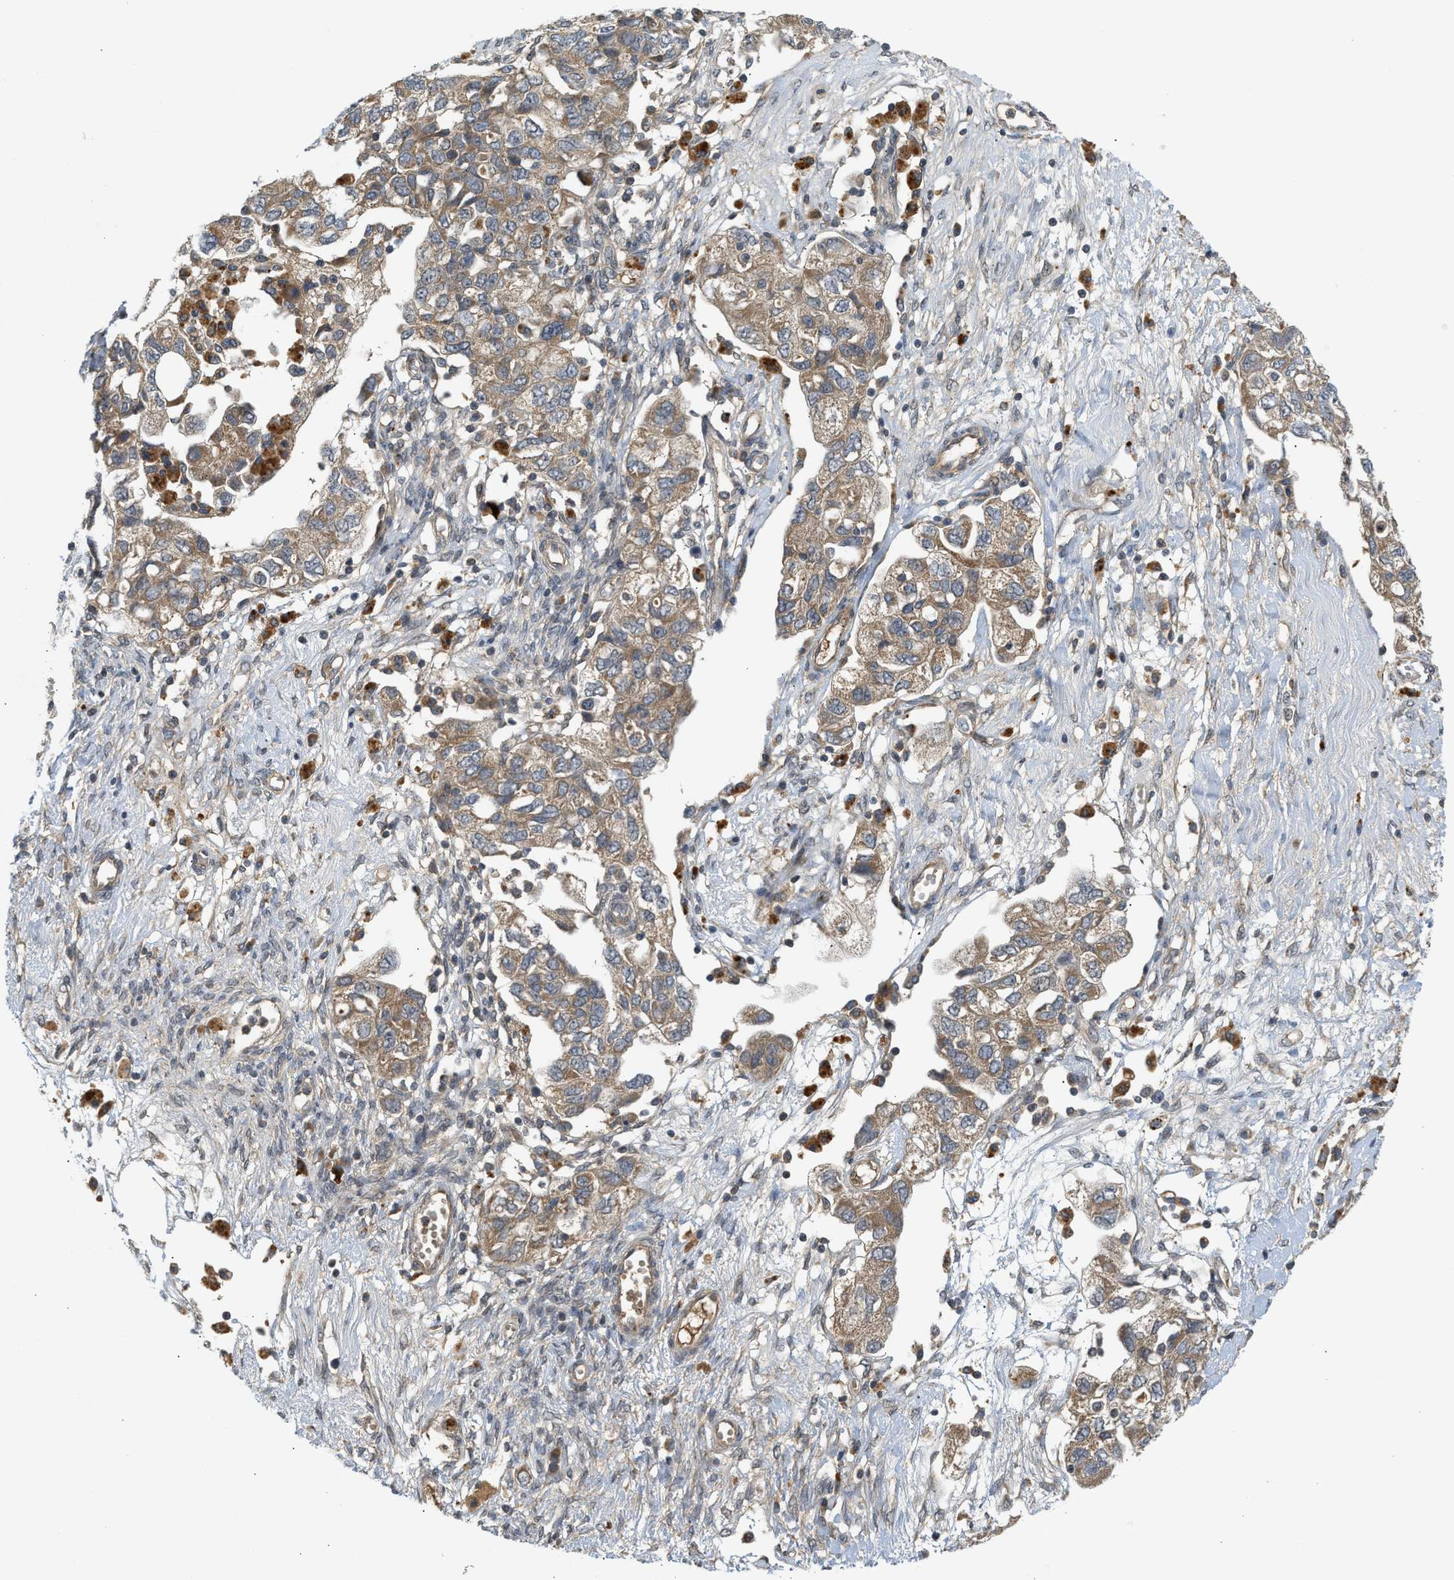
{"staining": {"intensity": "moderate", "quantity": ">75%", "location": "cytoplasmic/membranous"}, "tissue": "ovarian cancer", "cell_type": "Tumor cells", "image_type": "cancer", "snomed": [{"axis": "morphology", "description": "Carcinoma, NOS"}, {"axis": "morphology", "description": "Cystadenocarcinoma, serous, NOS"}, {"axis": "topography", "description": "Ovary"}], "caption": "High-power microscopy captured an immunohistochemistry photomicrograph of carcinoma (ovarian), revealing moderate cytoplasmic/membranous expression in about >75% of tumor cells. Nuclei are stained in blue.", "gene": "ADCY8", "patient": {"sex": "female", "age": 69}}